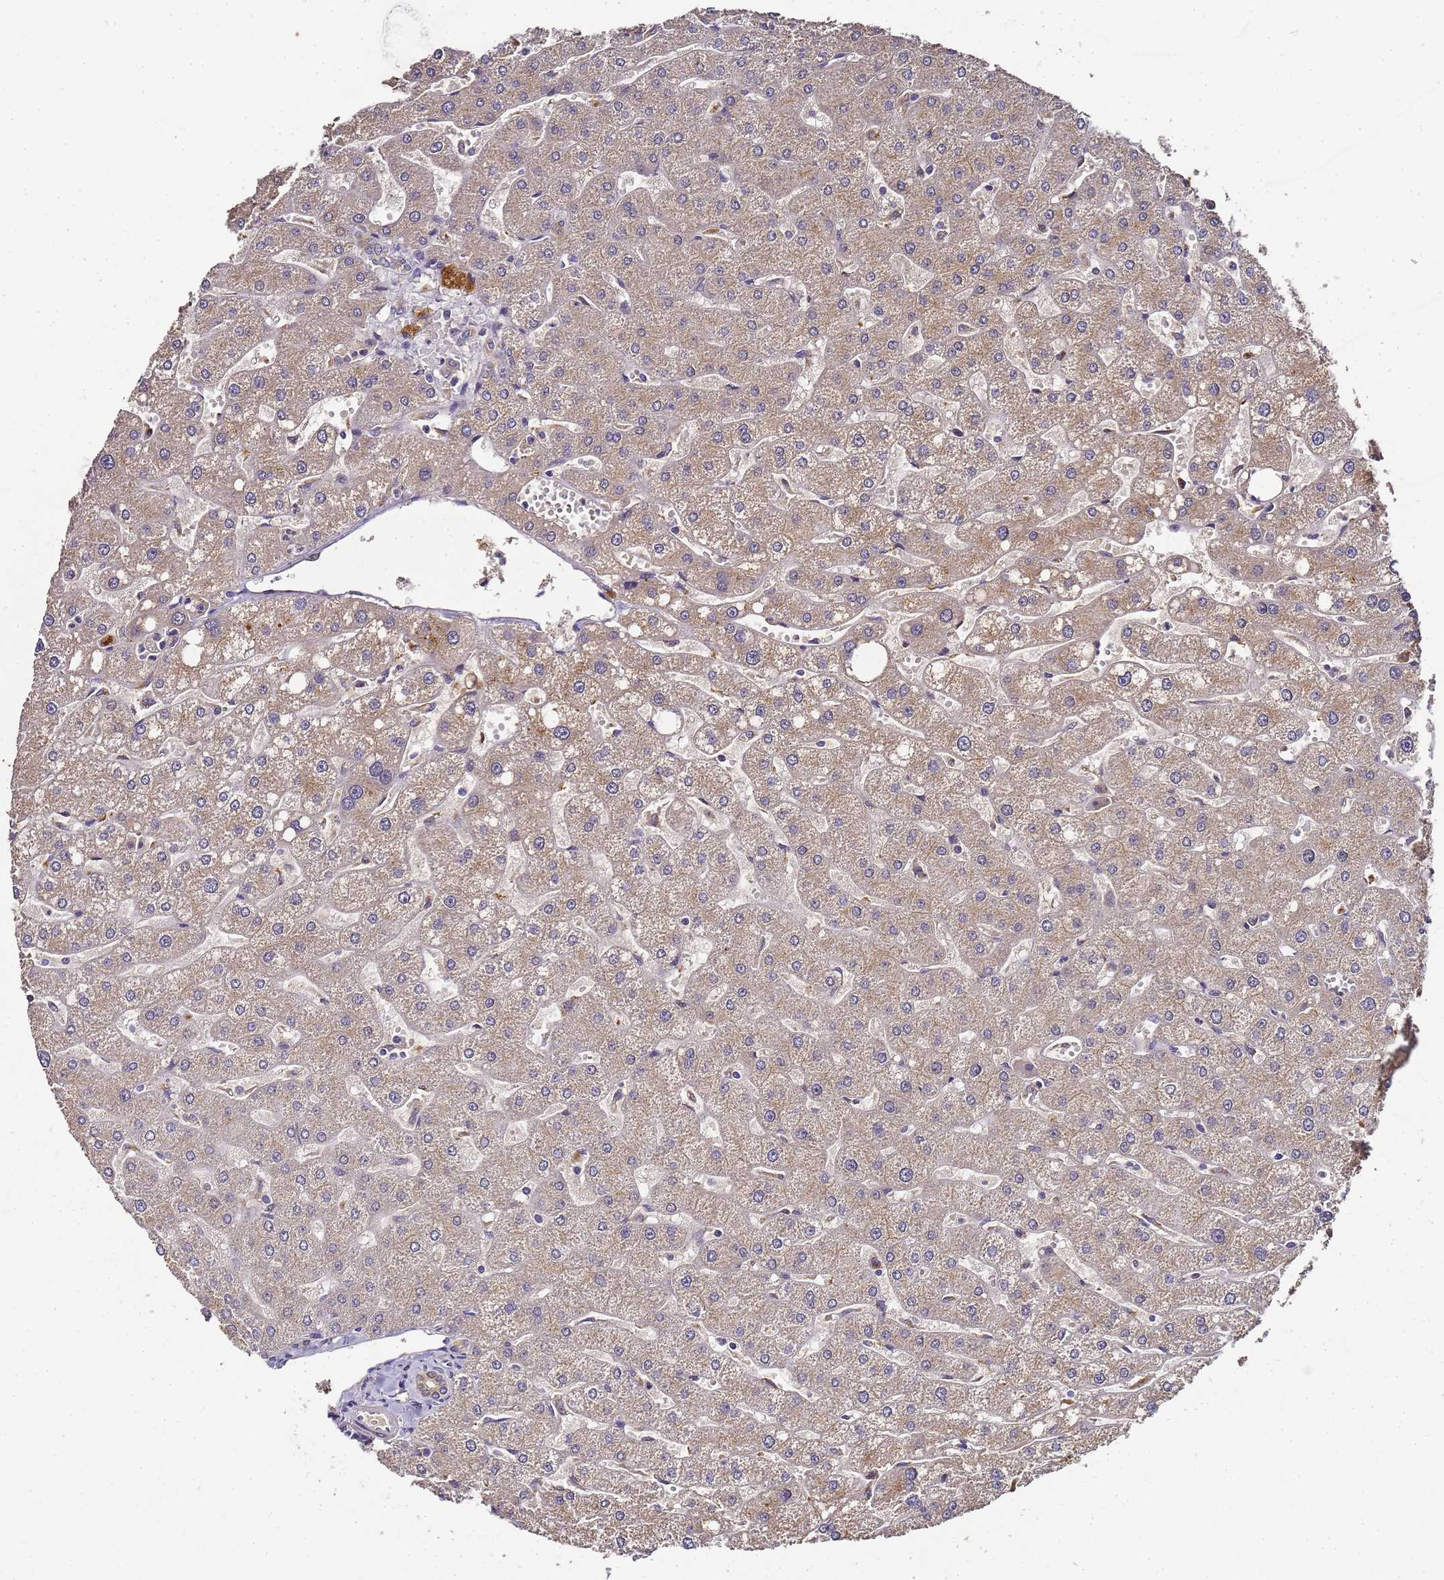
{"staining": {"intensity": "weak", "quantity": "<25%", "location": "cytoplasmic/membranous"}, "tissue": "liver", "cell_type": "Cholangiocytes", "image_type": "normal", "snomed": [{"axis": "morphology", "description": "Normal tissue, NOS"}, {"axis": "topography", "description": "Liver"}], "caption": "Liver stained for a protein using IHC shows no positivity cholangiocytes.", "gene": "LGI4", "patient": {"sex": "male", "age": 67}}